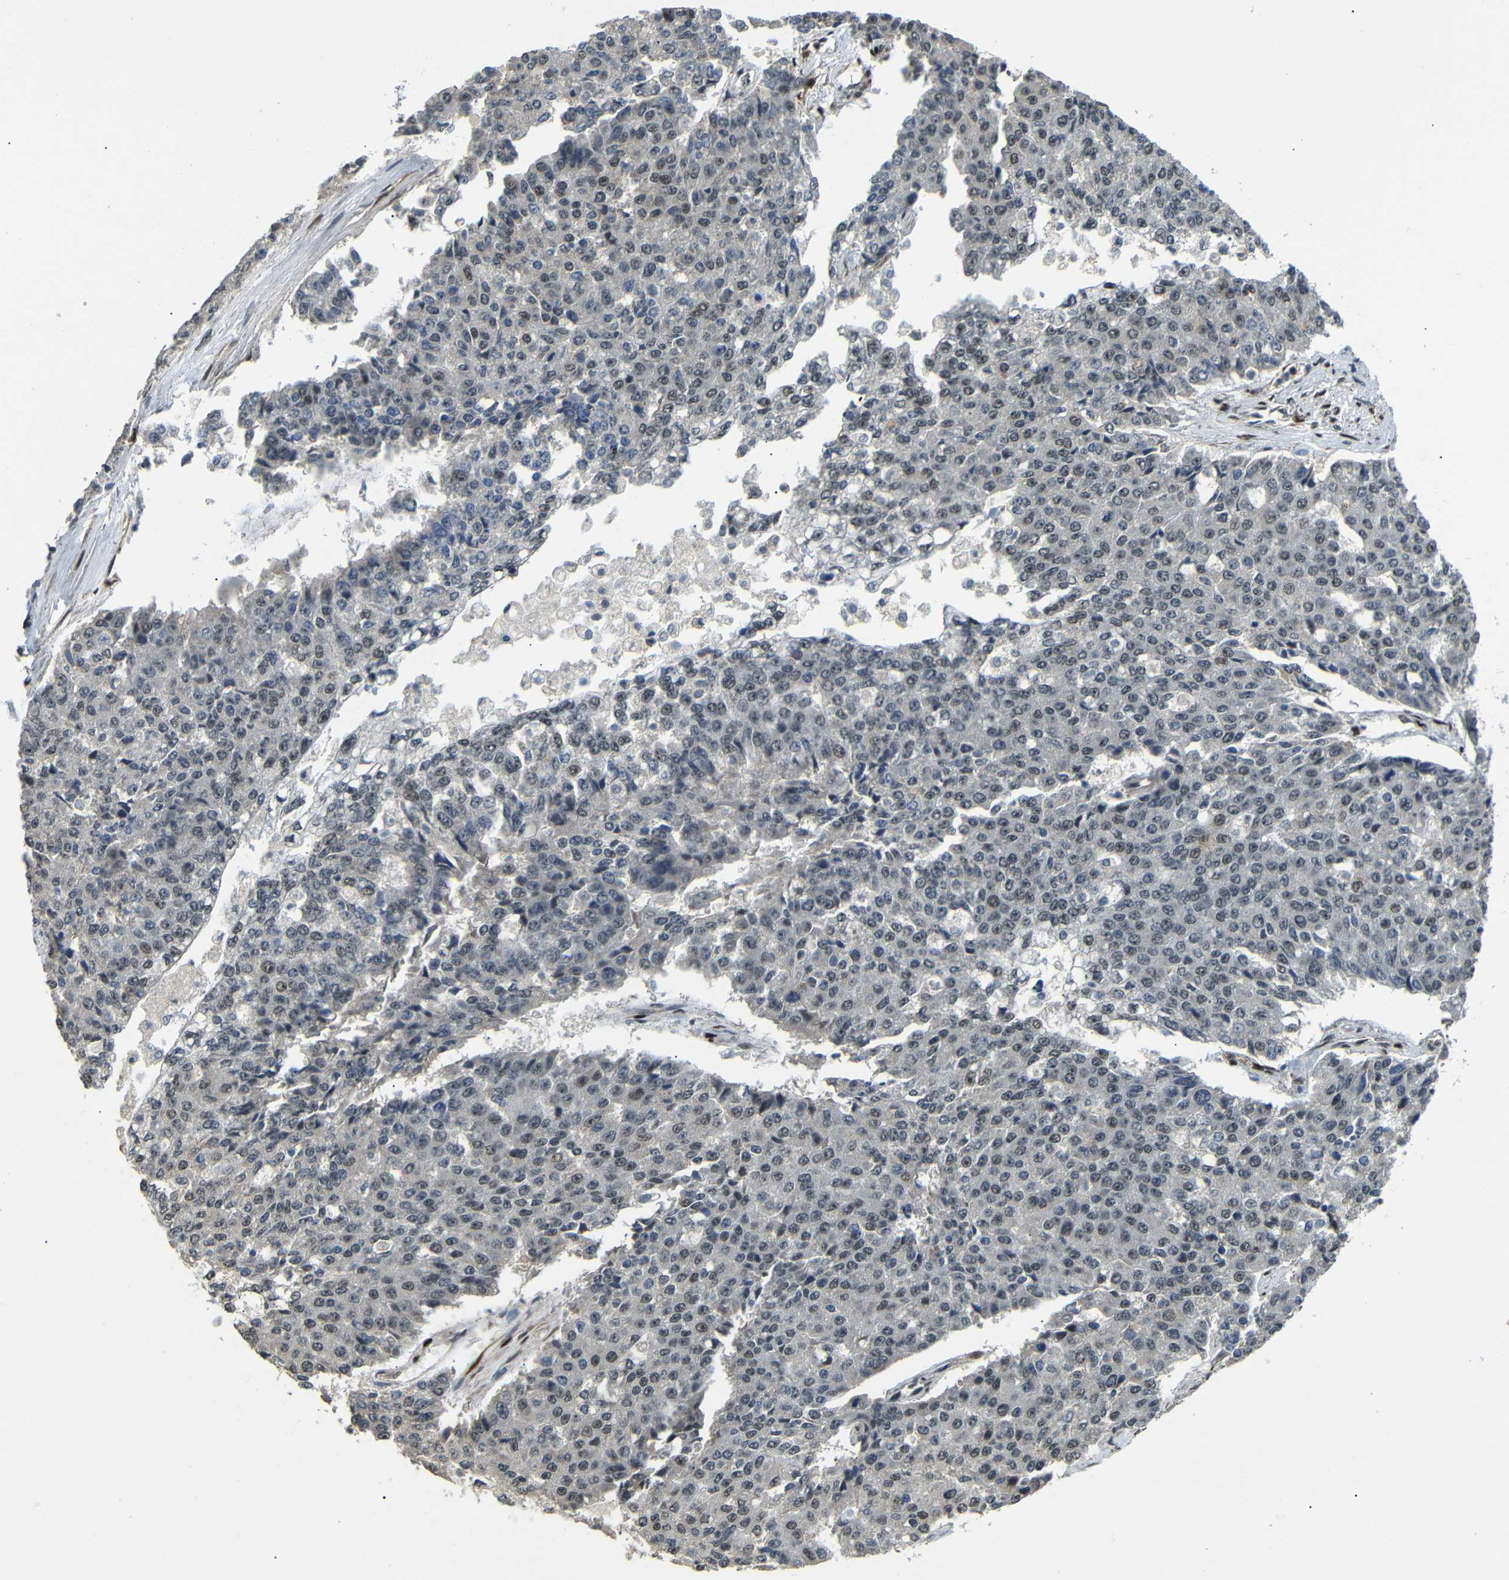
{"staining": {"intensity": "weak", "quantity": "25%-75%", "location": "cytoplasmic/membranous,nuclear"}, "tissue": "pancreatic cancer", "cell_type": "Tumor cells", "image_type": "cancer", "snomed": [{"axis": "morphology", "description": "Adenocarcinoma, NOS"}, {"axis": "topography", "description": "Pancreas"}], "caption": "Tumor cells demonstrate low levels of weak cytoplasmic/membranous and nuclear positivity in approximately 25%-75% of cells in adenocarcinoma (pancreatic).", "gene": "TBX2", "patient": {"sex": "male", "age": 50}}